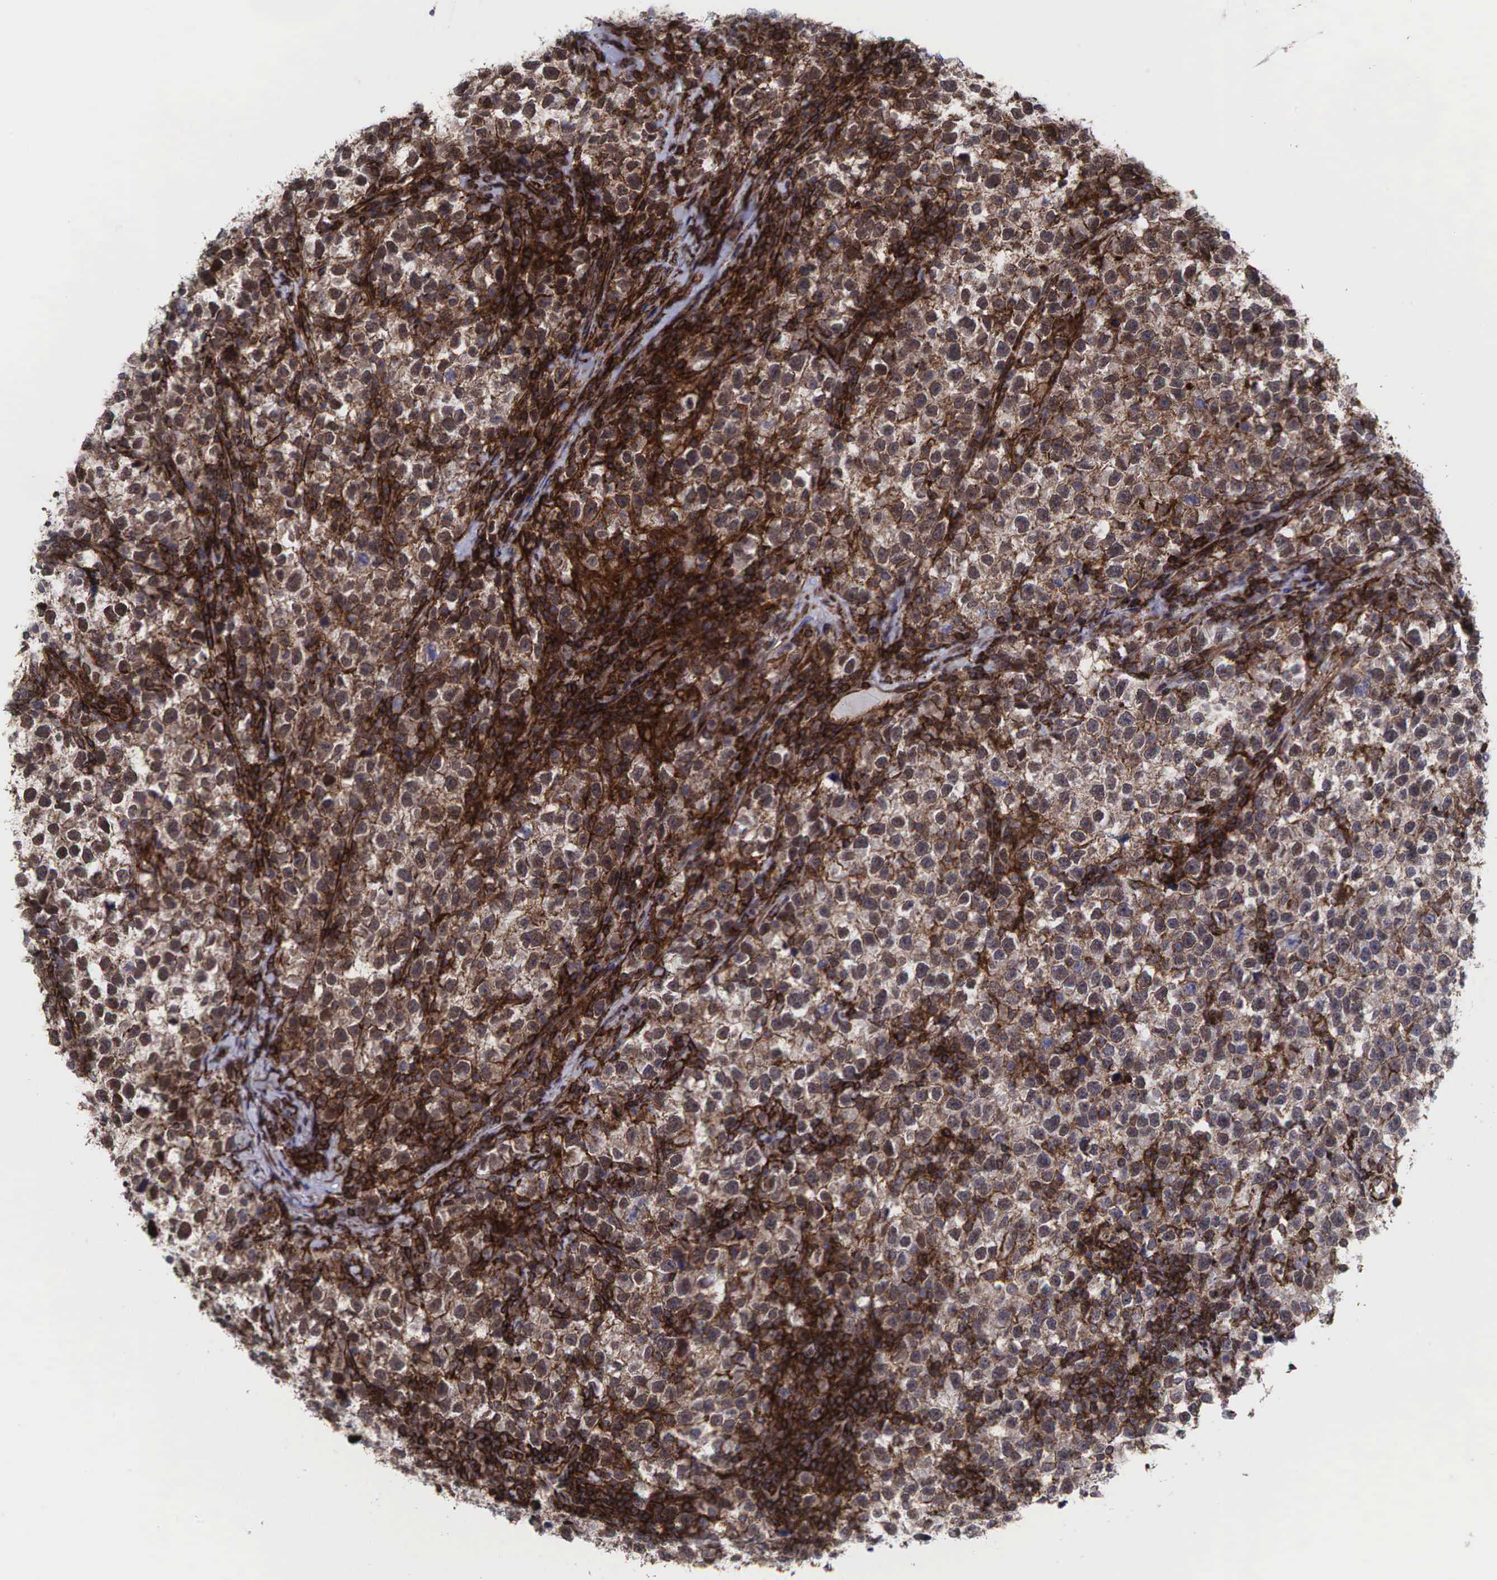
{"staining": {"intensity": "moderate", "quantity": ">75%", "location": "cytoplasmic/membranous"}, "tissue": "testis cancer", "cell_type": "Tumor cells", "image_type": "cancer", "snomed": [{"axis": "morphology", "description": "Seminoma, NOS"}, {"axis": "topography", "description": "Testis"}], "caption": "Testis cancer (seminoma) was stained to show a protein in brown. There is medium levels of moderate cytoplasmic/membranous positivity in approximately >75% of tumor cells.", "gene": "GPRASP1", "patient": {"sex": "male", "age": 43}}